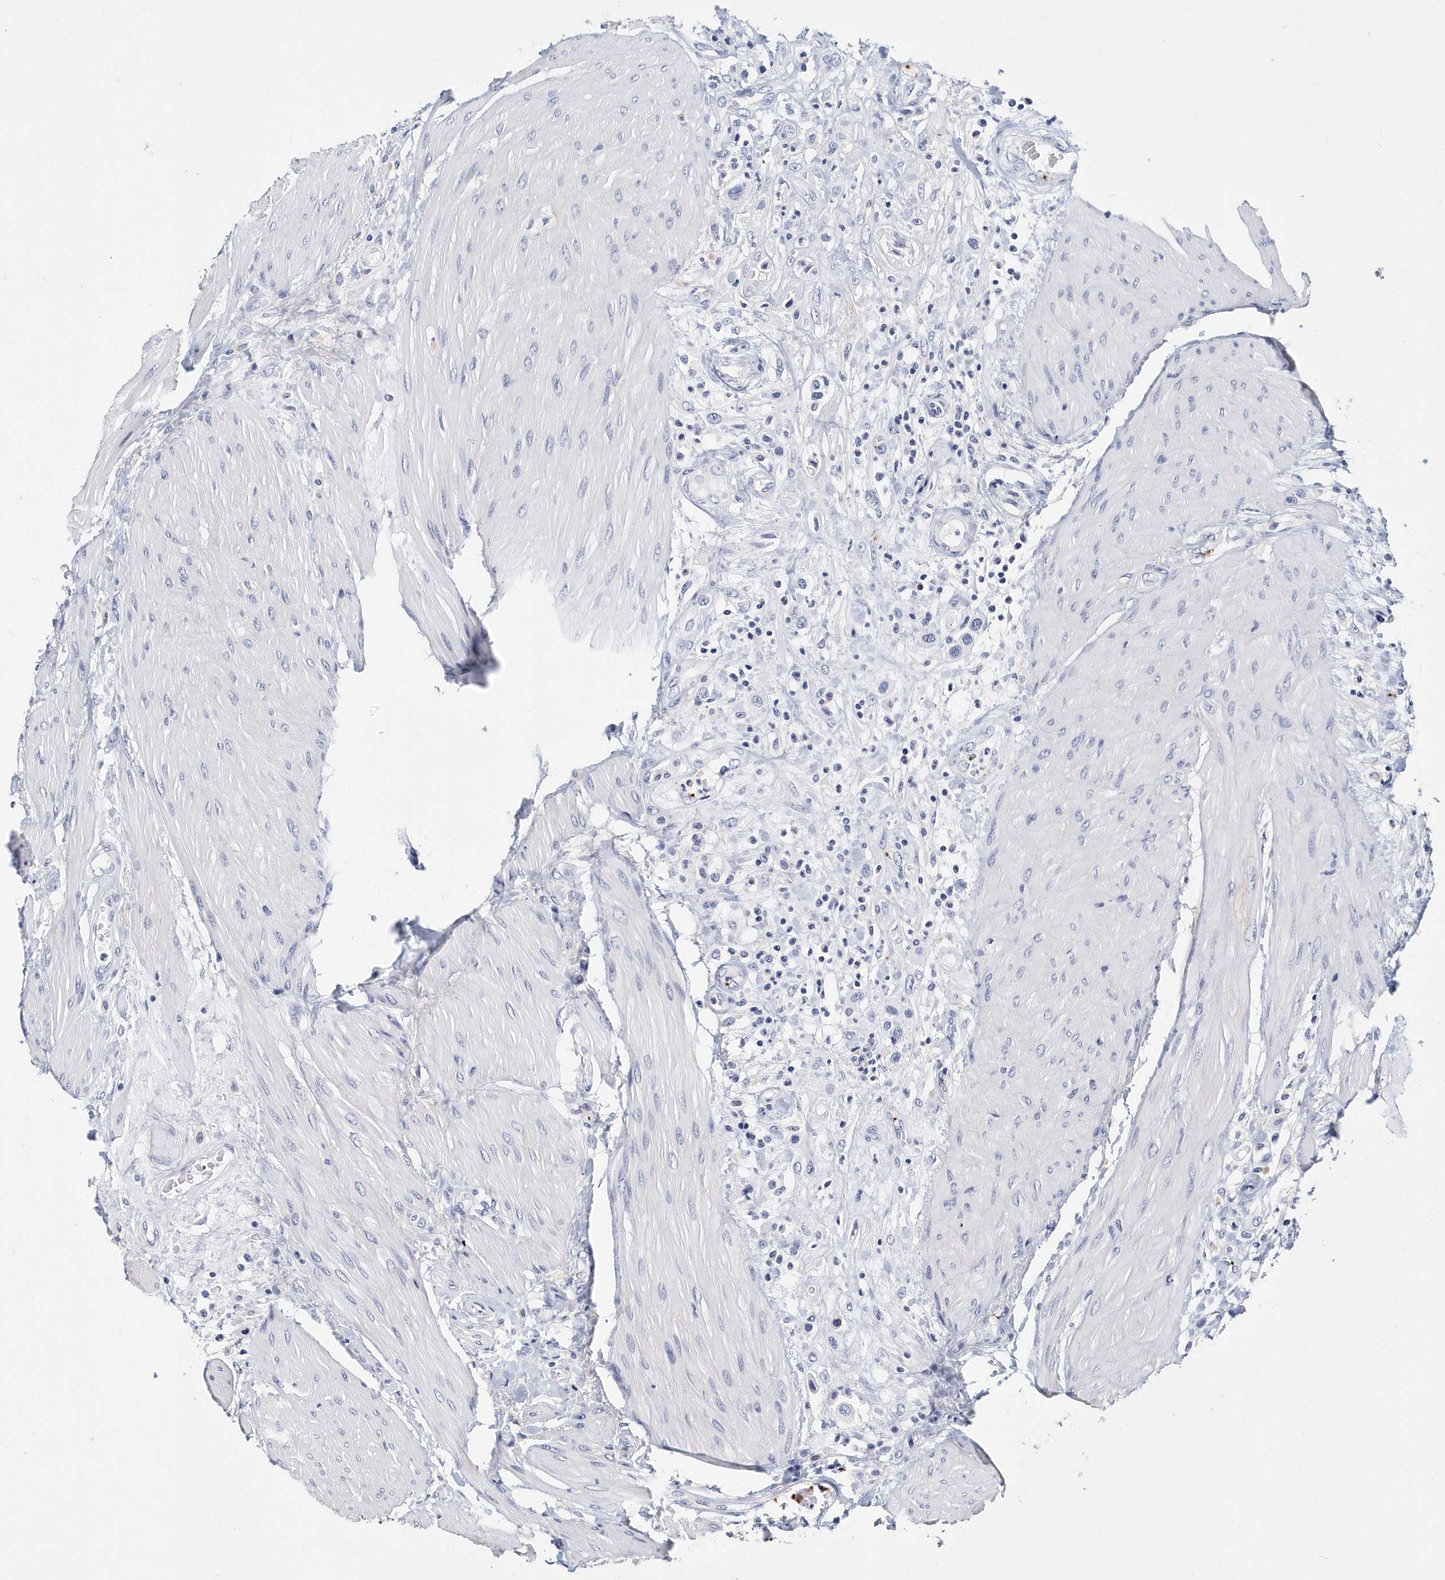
{"staining": {"intensity": "negative", "quantity": "none", "location": "none"}, "tissue": "urothelial cancer", "cell_type": "Tumor cells", "image_type": "cancer", "snomed": [{"axis": "morphology", "description": "Urothelial carcinoma, High grade"}, {"axis": "topography", "description": "Urinary bladder"}], "caption": "Immunohistochemical staining of human urothelial cancer shows no significant expression in tumor cells.", "gene": "ITGA2B", "patient": {"sex": "male", "age": 50}}